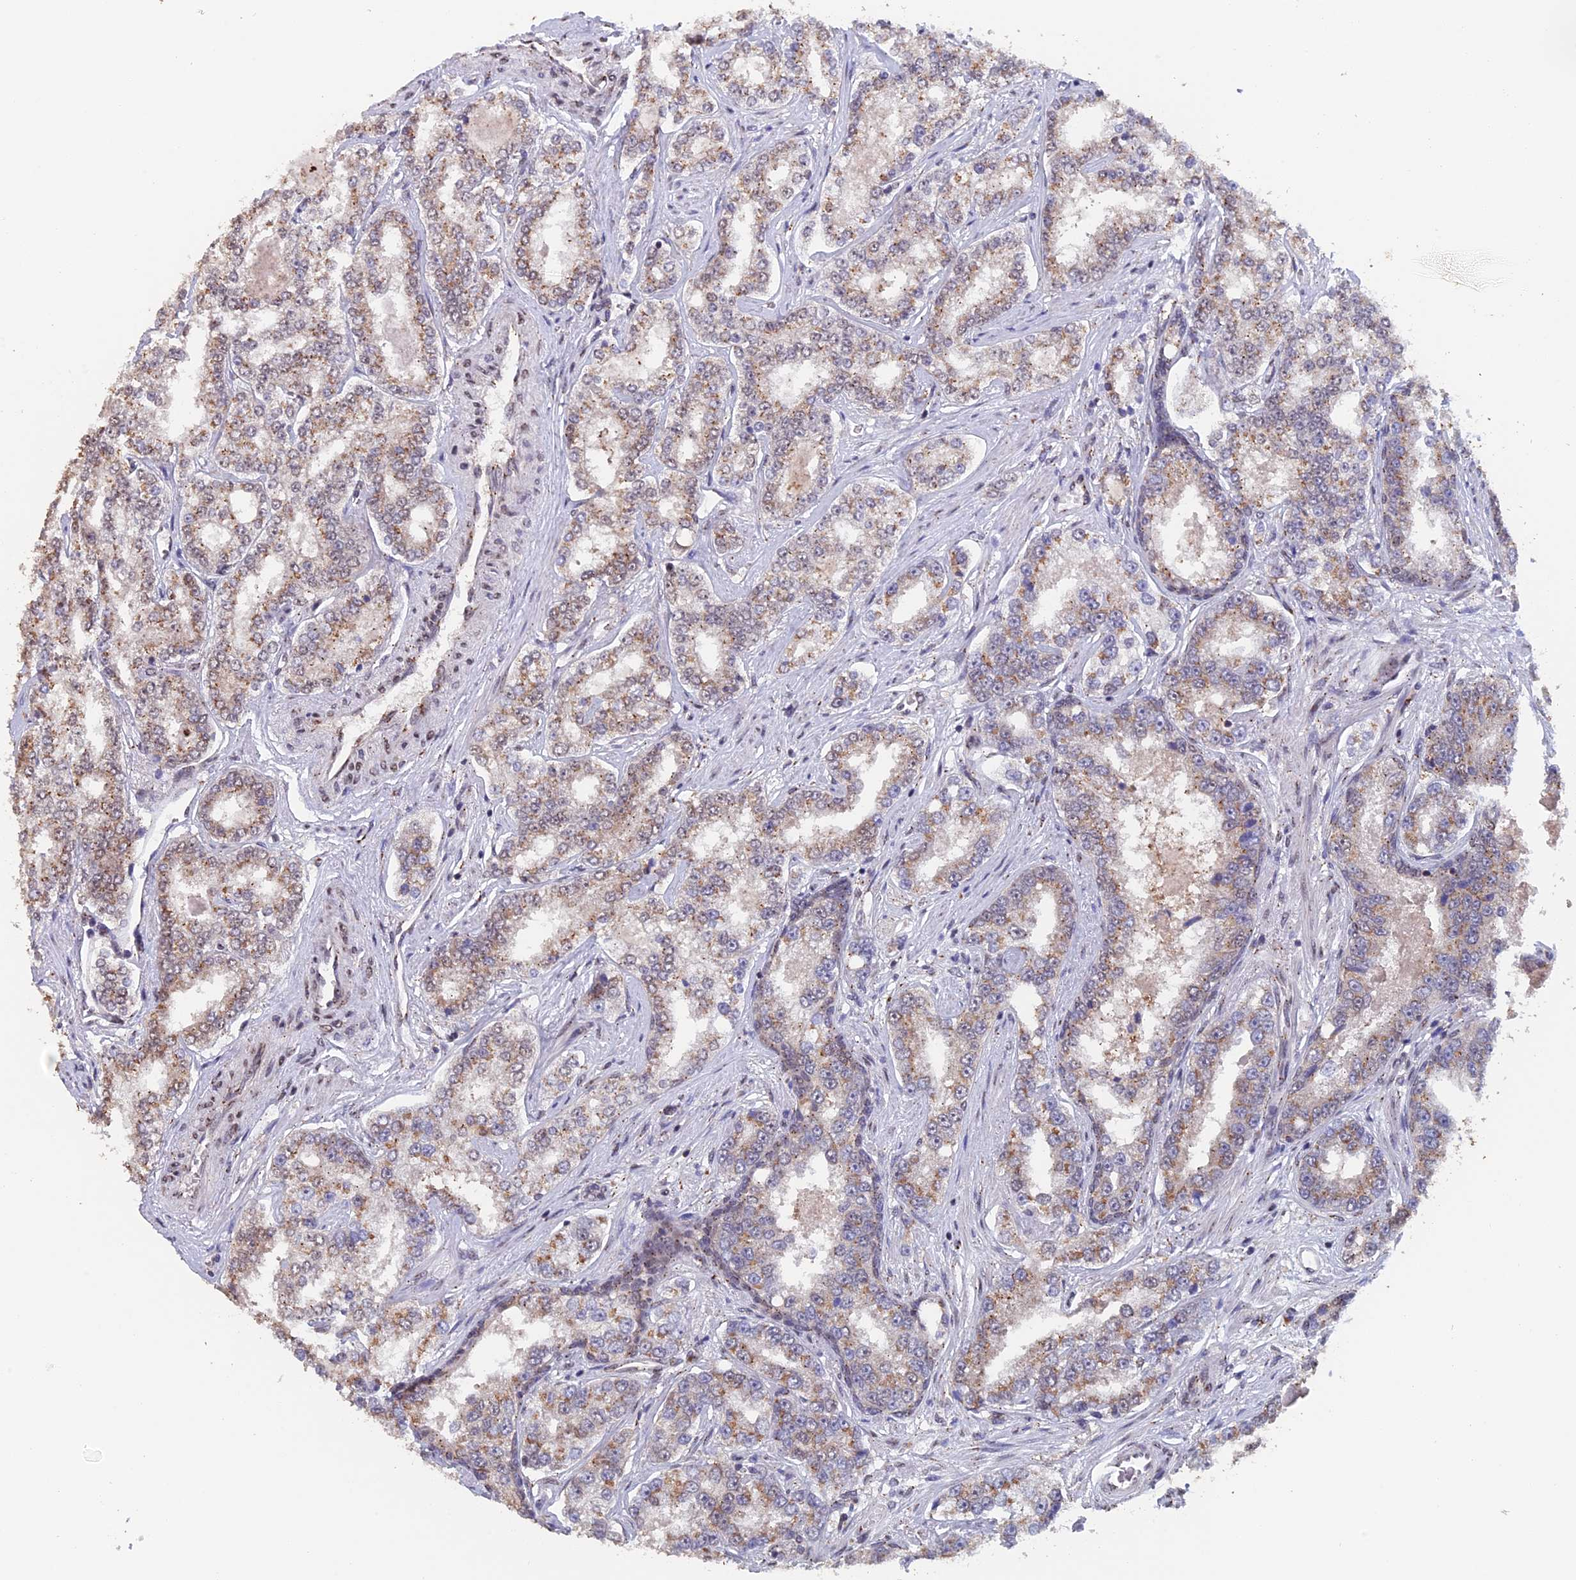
{"staining": {"intensity": "moderate", "quantity": ">75%", "location": "cytoplasmic/membranous"}, "tissue": "prostate cancer", "cell_type": "Tumor cells", "image_type": "cancer", "snomed": [{"axis": "morphology", "description": "Normal tissue, NOS"}, {"axis": "morphology", "description": "Adenocarcinoma, High grade"}, {"axis": "topography", "description": "Prostate"}], "caption": "Protein staining of prostate high-grade adenocarcinoma tissue shows moderate cytoplasmic/membranous expression in about >75% of tumor cells.", "gene": "PIGQ", "patient": {"sex": "male", "age": 83}}